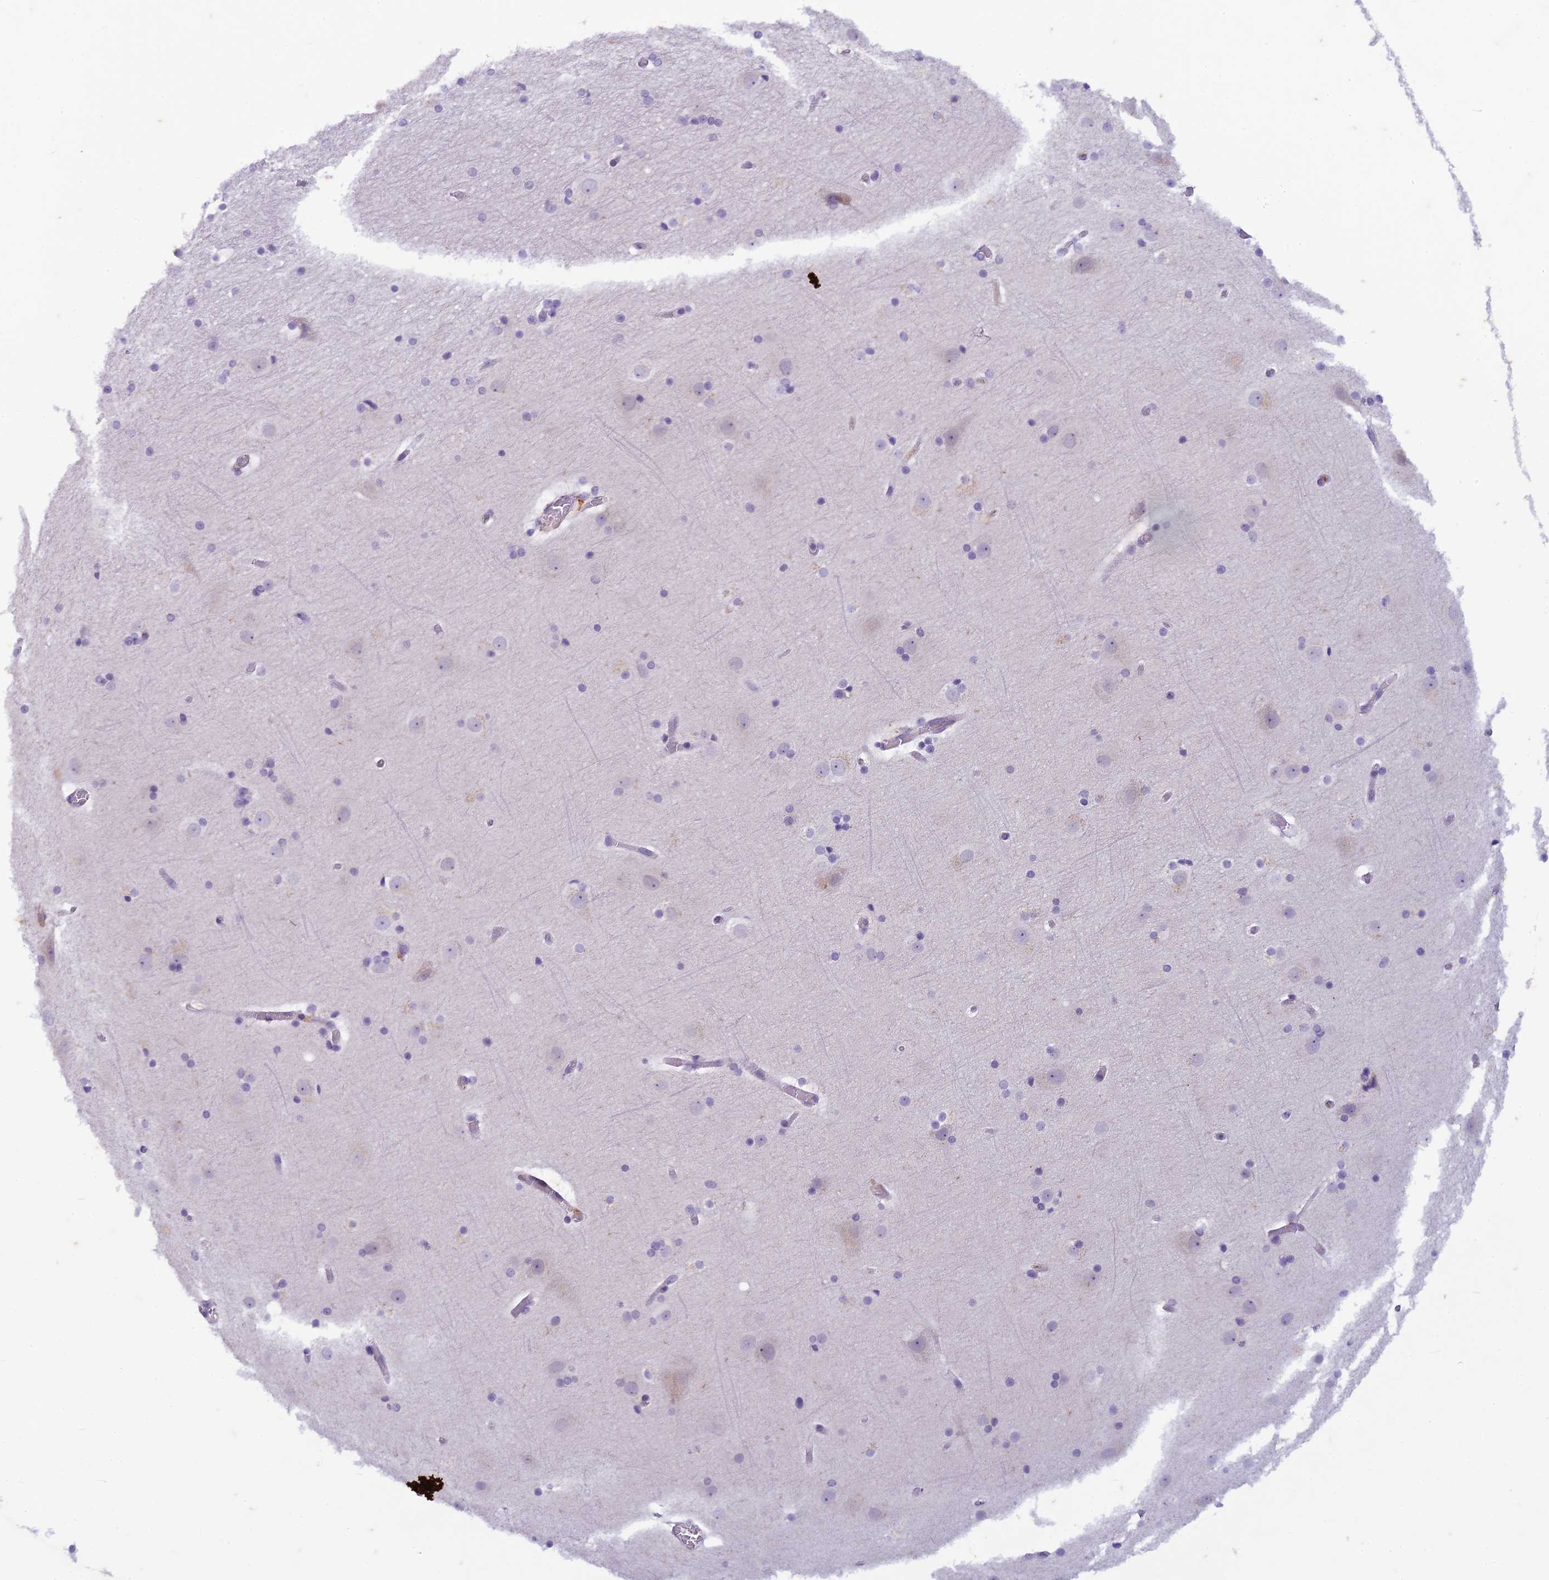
{"staining": {"intensity": "negative", "quantity": "none", "location": "none"}, "tissue": "cerebral cortex", "cell_type": "Endothelial cells", "image_type": "normal", "snomed": [{"axis": "morphology", "description": "Normal tissue, NOS"}, {"axis": "topography", "description": "Cerebral cortex"}], "caption": "A high-resolution histopathology image shows IHC staining of normal cerebral cortex, which reveals no significant expression in endothelial cells.", "gene": "PABPN1L", "patient": {"sex": "male", "age": 57}}